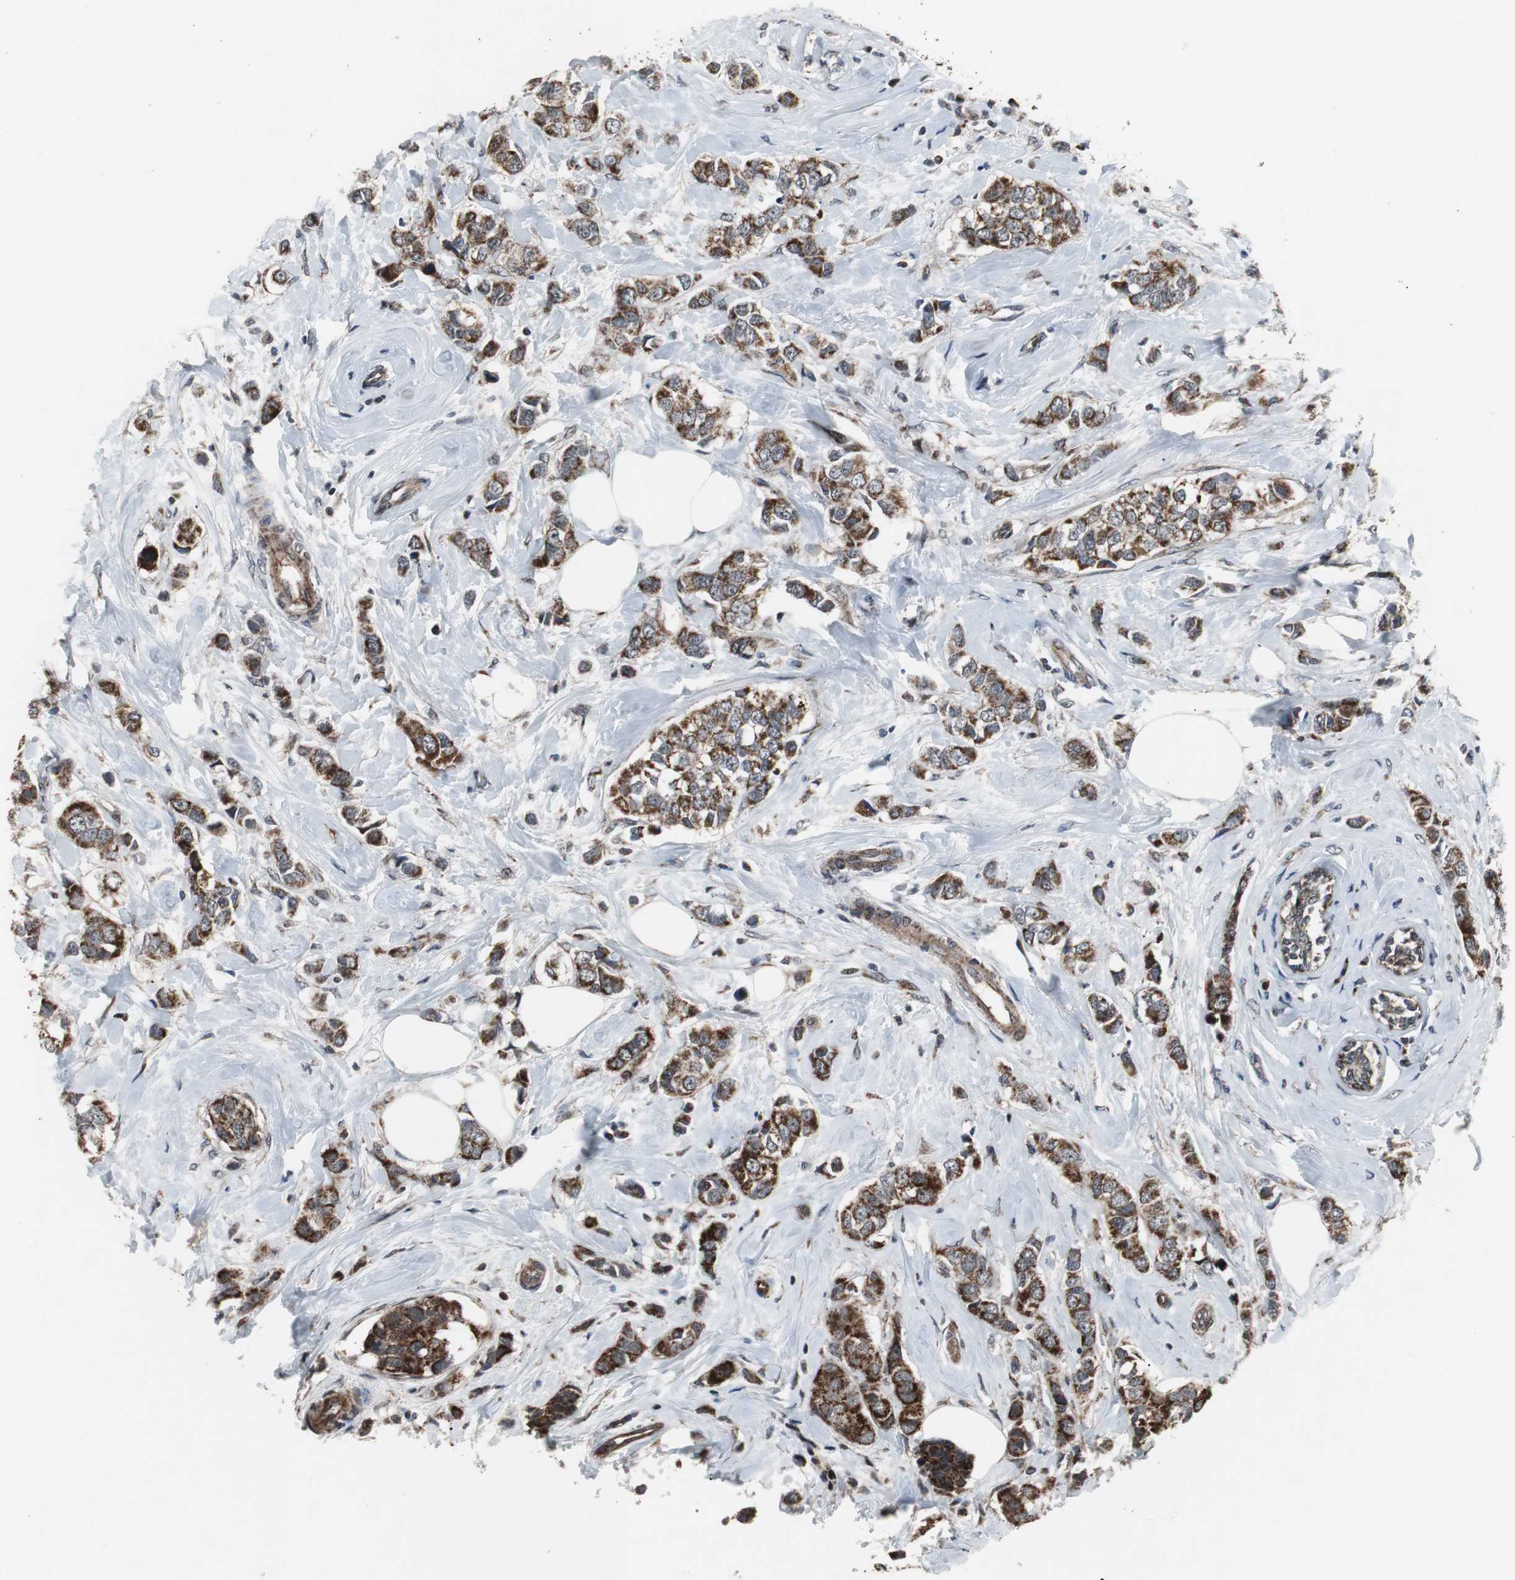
{"staining": {"intensity": "strong", "quantity": ">75%", "location": "cytoplasmic/membranous"}, "tissue": "breast cancer", "cell_type": "Tumor cells", "image_type": "cancer", "snomed": [{"axis": "morphology", "description": "Lobular carcinoma"}, {"axis": "topography", "description": "Breast"}], "caption": "Strong cytoplasmic/membranous positivity for a protein is present in approximately >75% of tumor cells of breast cancer (lobular carcinoma) using immunohistochemistry (IHC).", "gene": "MRPL40", "patient": {"sex": "female", "age": 64}}